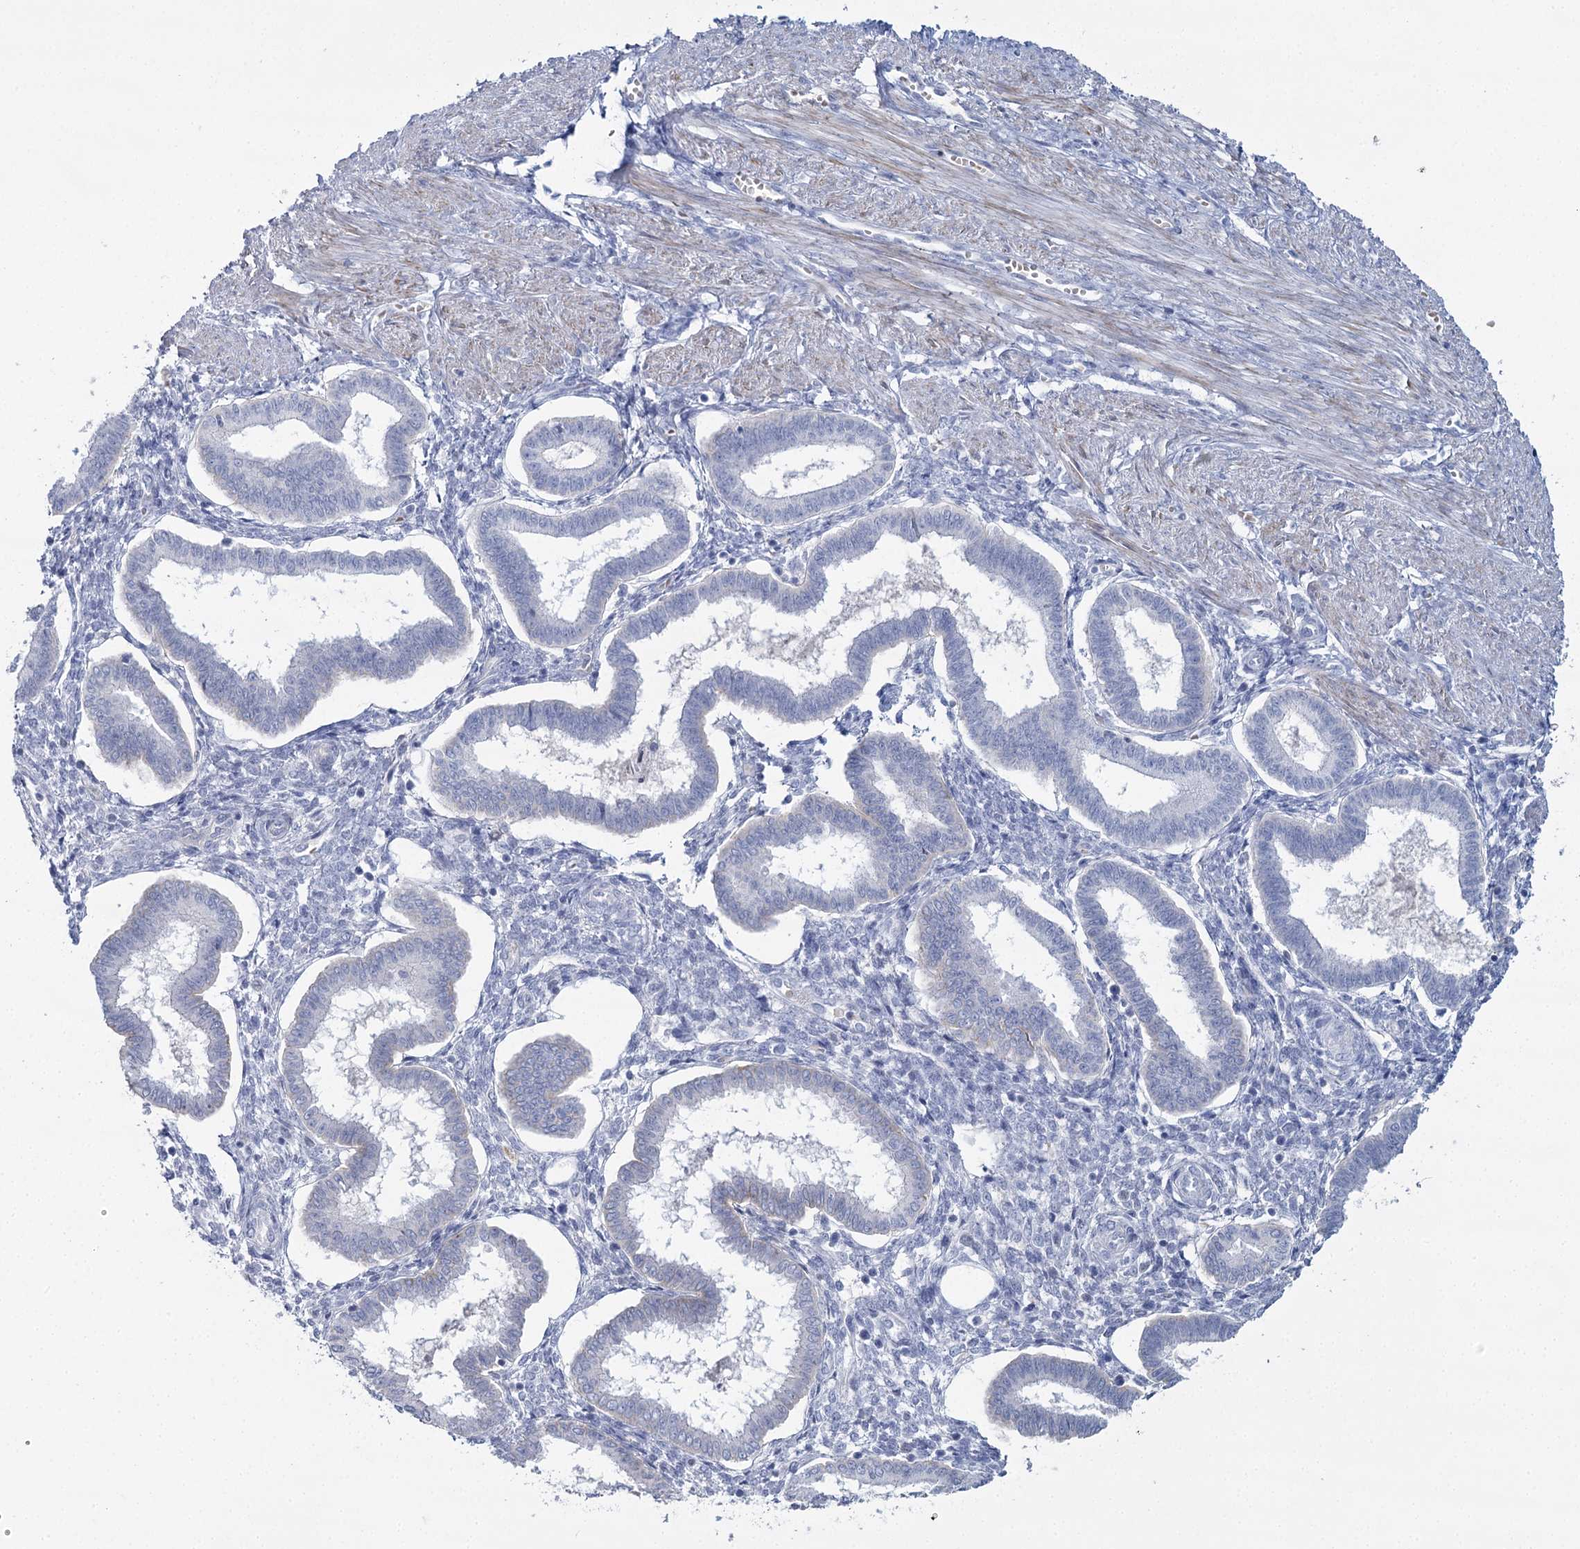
{"staining": {"intensity": "negative", "quantity": "none", "location": "none"}, "tissue": "endometrium", "cell_type": "Cells in endometrial stroma", "image_type": "normal", "snomed": [{"axis": "morphology", "description": "Normal tissue, NOS"}, {"axis": "topography", "description": "Endometrium"}], "caption": "There is no significant staining in cells in endometrial stroma of endometrium. (Stains: DAB (3,3'-diaminobenzidine) immunohistochemistry (IHC) with hematoxylin counter stain, Microscopy: brightfield microscopy at high magnification).", "gene": "IGSF3", "patient": {"sex": "female", "age": 25}}